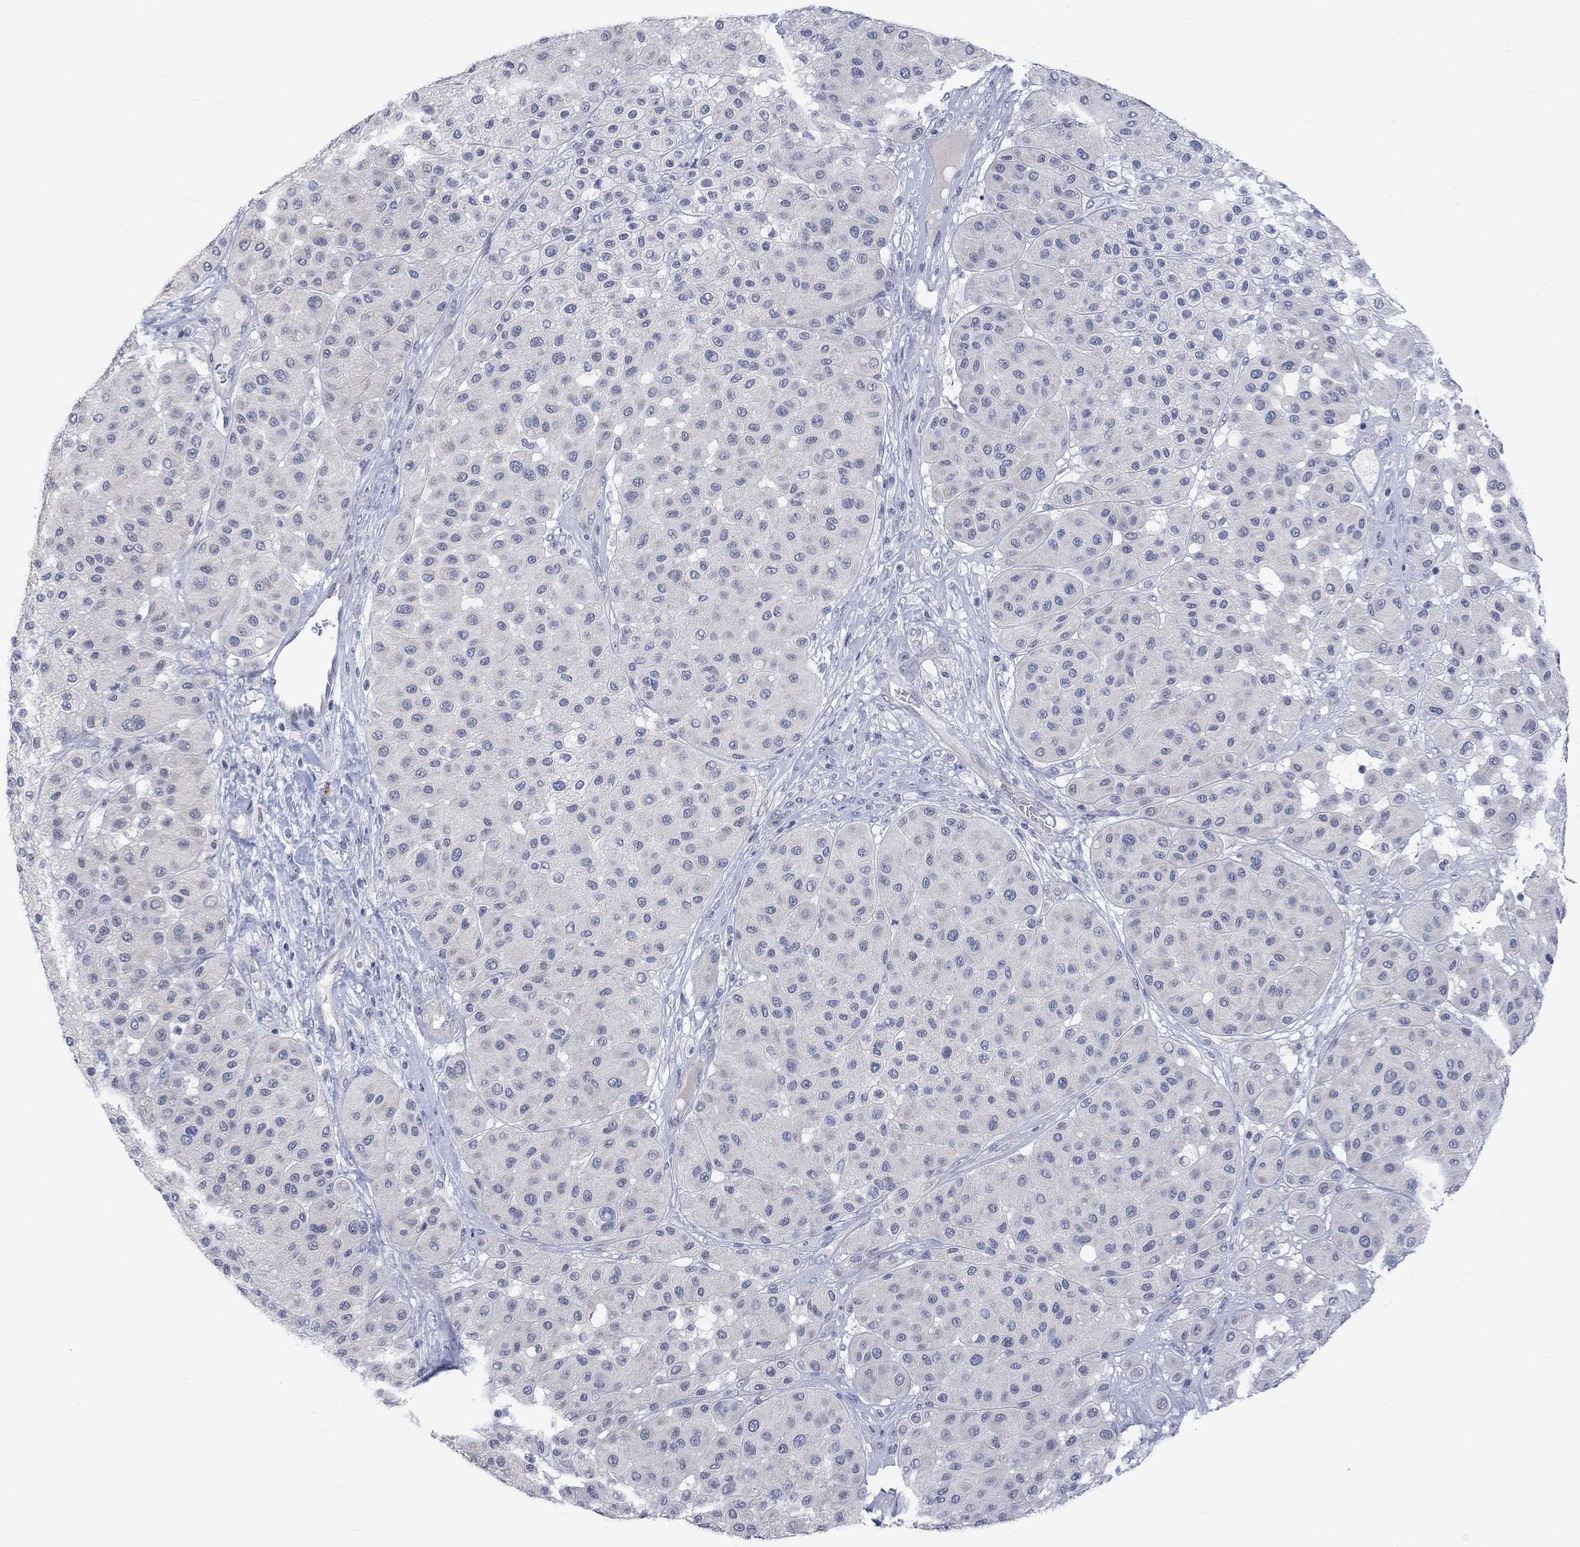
{"staining": {"intensity": "negative", "quantity": "none", "location": "none"}, "tissue": "melanoma", "cell_type": "Tumor cells", "image_type": "cancer", "snomed": [{"axis": "morphology", "description": "Malignant melanoma, Metastatic site"}, {"axis": "topography", "description": "Smooth muscle"}], "caption": "Protein analysis of malignant melanoma (metastatic site) demonstrates no significant staining in tumor cells. The staining was performed using DAB (3,3'-diaminobenzidine) to visualize the protein expression in brown, while the nuclei were stained in blue with hematoxylin (Magnification: 20x).", "gene": "DCX", "patient": {"sex": "male", "age": 41}}